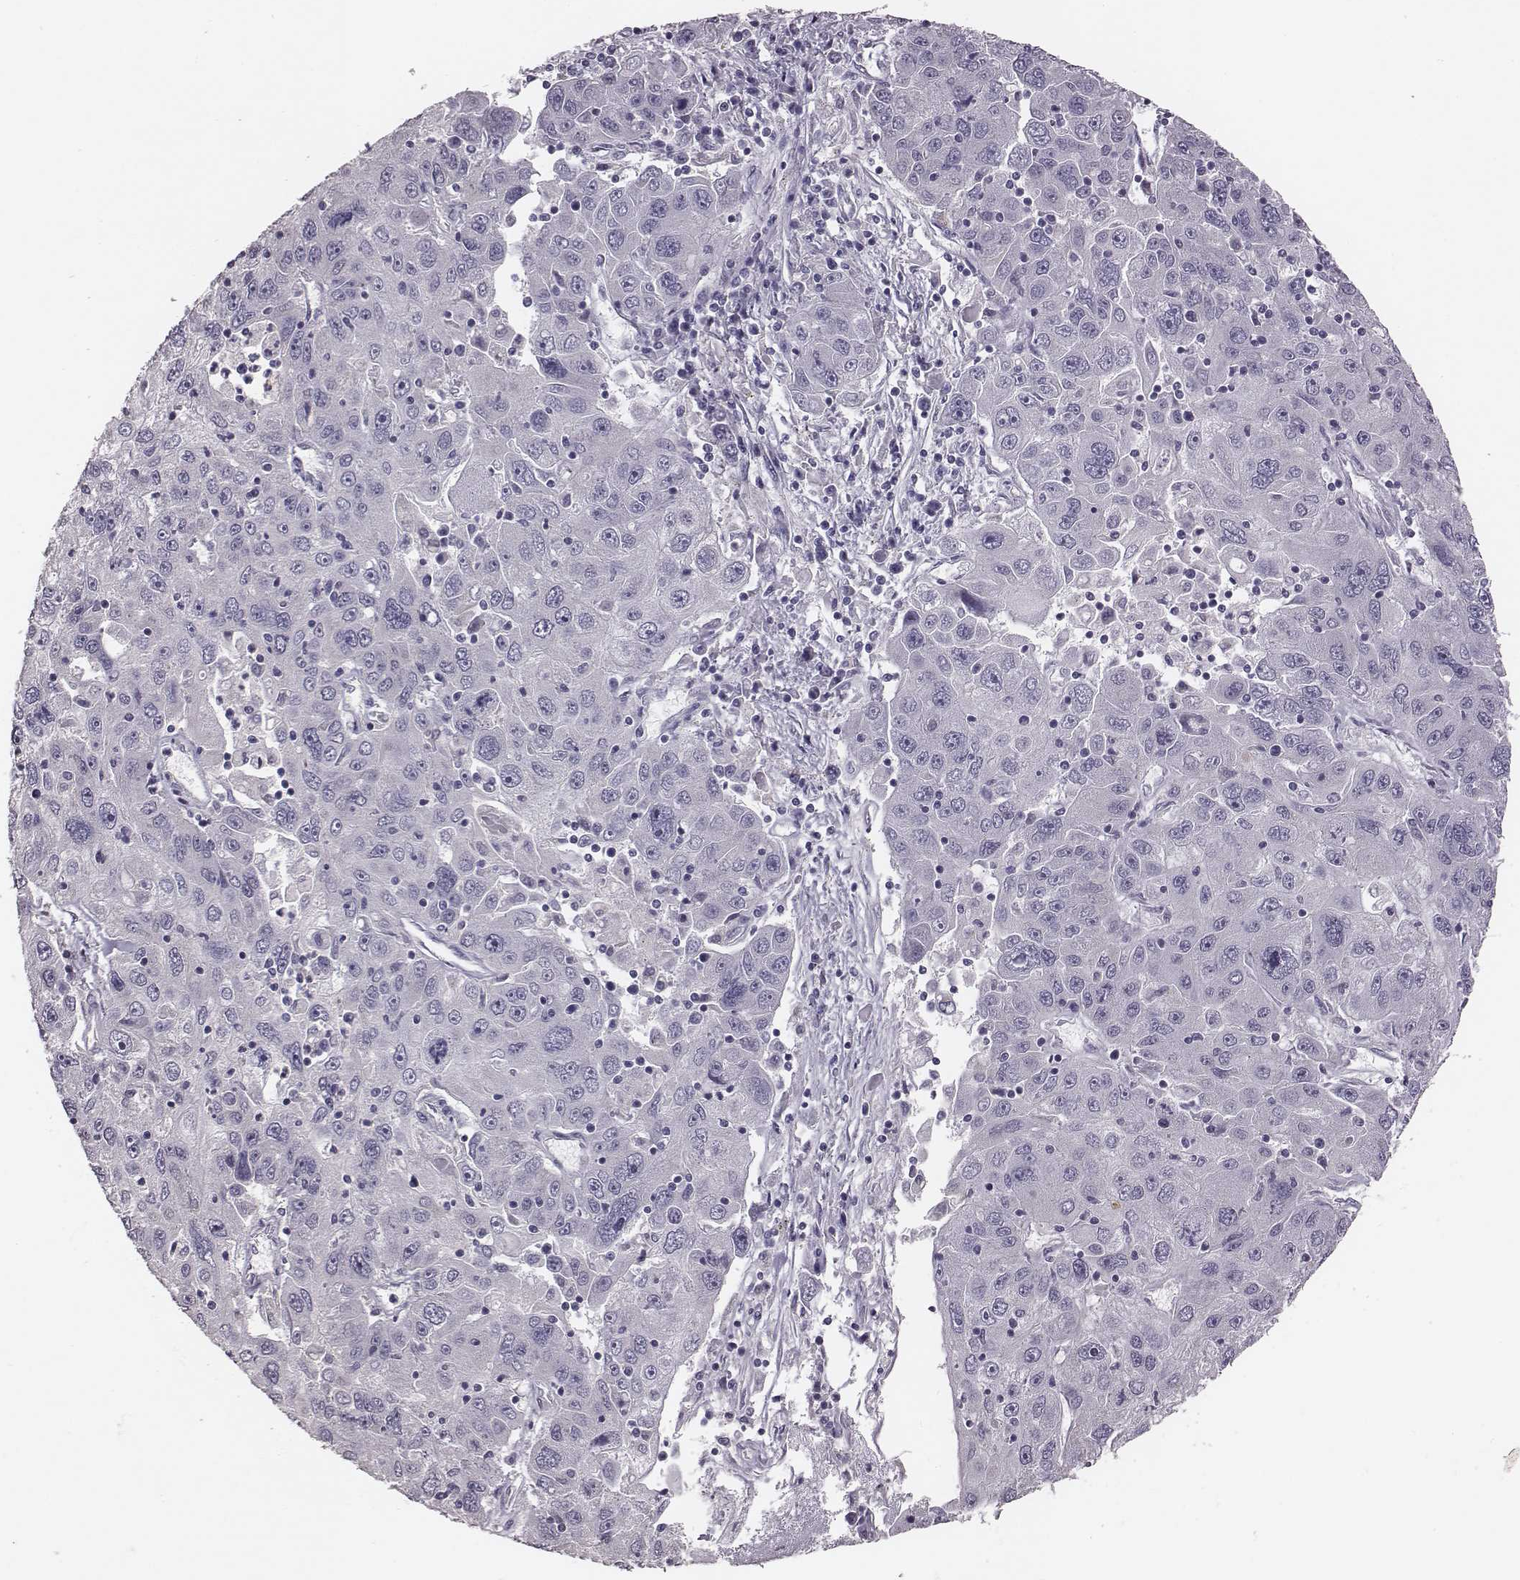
{"staining": {"intensity": "negative", "quantity": "none", "location": "none"}, "tissue": "stomach cancer", "cell_type": "Tumor cells", "image_type": "cancer", "snomed": [{"axis": "morphology", "description": "Adenocarcinoma, NOS"}, {"axis": "topography", "description": "Stomach"}], "caption": "The image shows no significant staining in tumor cells of stomach cancer. The staining is performed using DAB brown chromogen with nuclei counter-stained in using hematoxylin.", "gene": "SCARF1", "patient": {"sex": "male", "age": 56}}